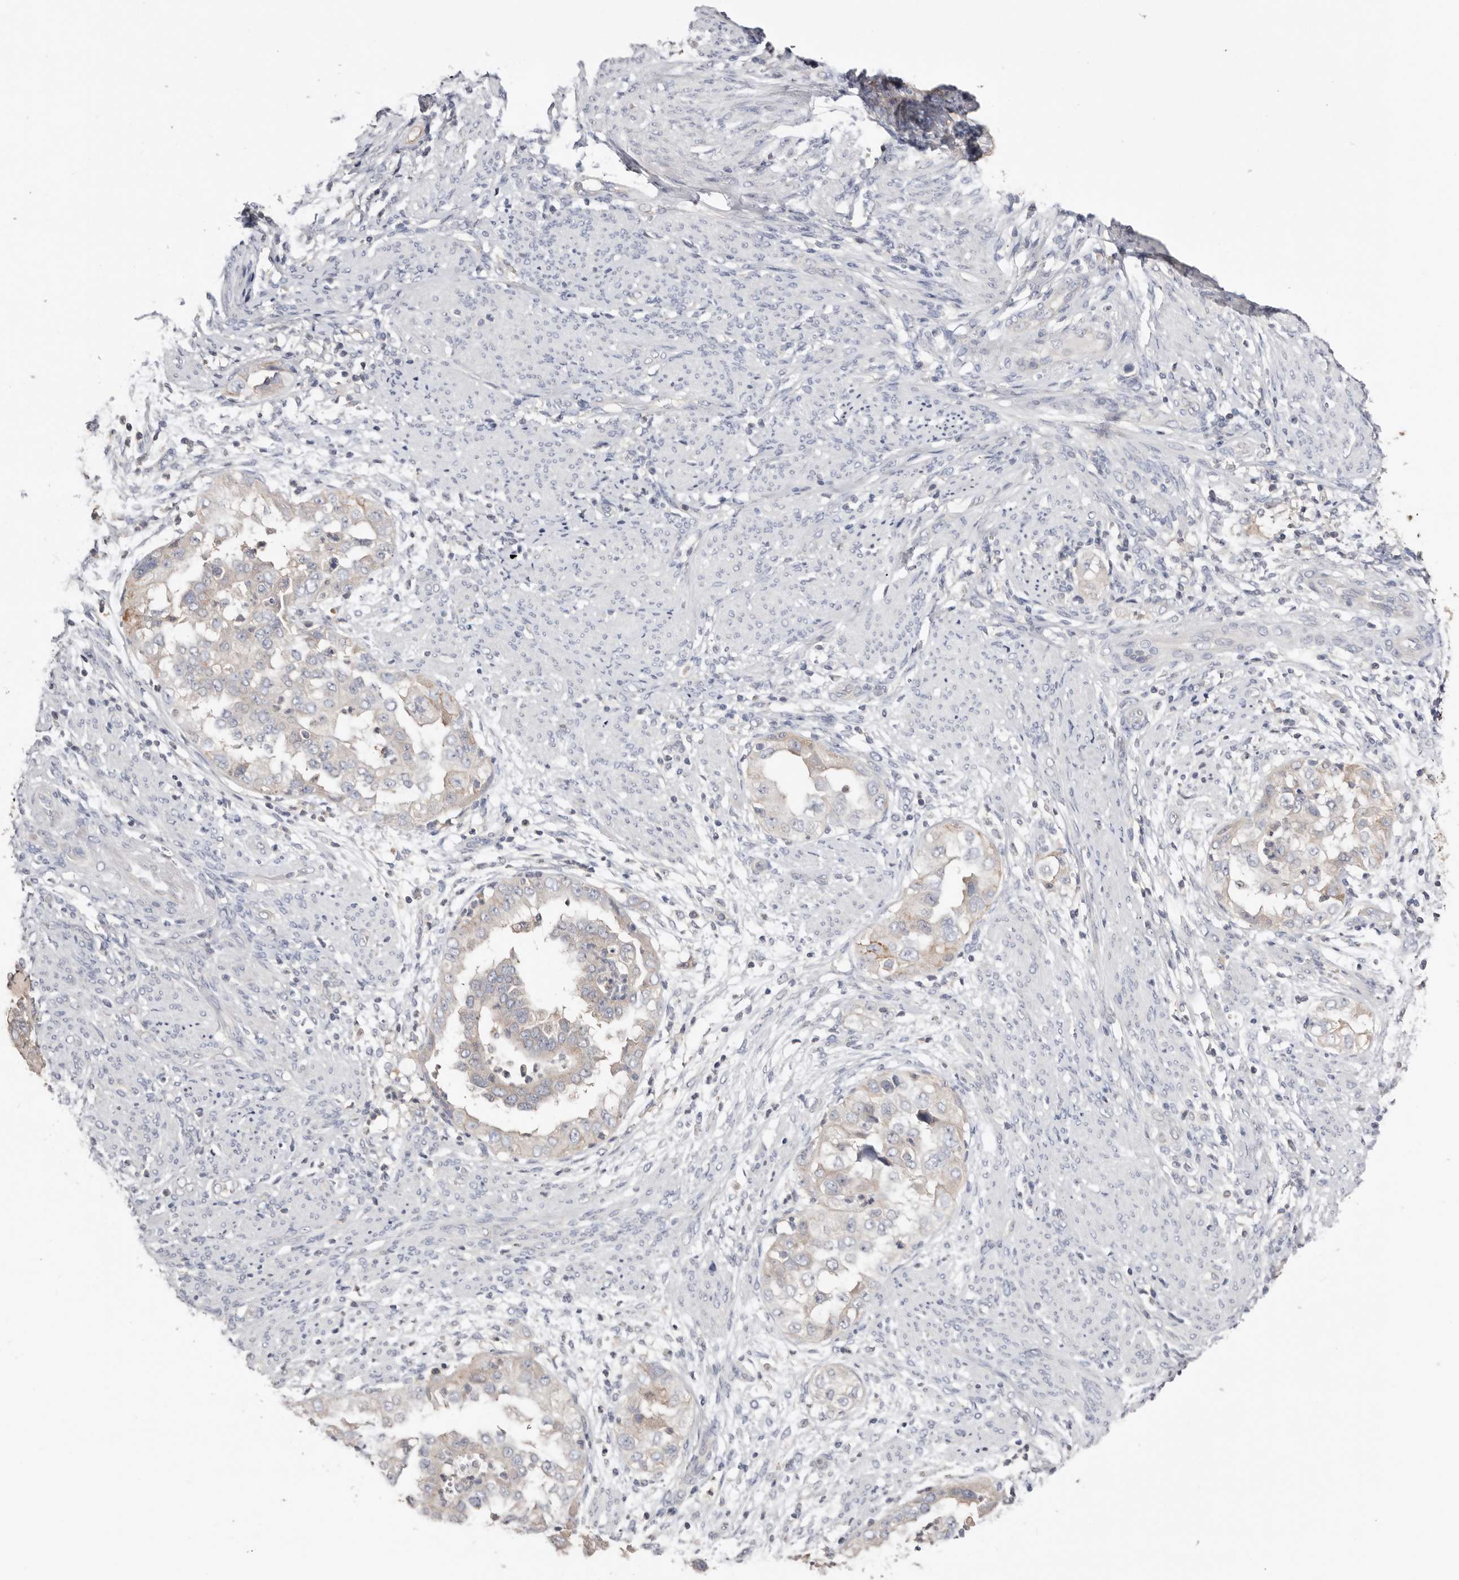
{"staining": {"intensity": "weak", "quantity": "<25%", "location": "cytoplasmic/membranous"}, "tissue": "endometrial cancer", "cell_type": "Tumor cells", "image_type": "cancer", "snomed": [{"axis": "morphology", "description": "Adenocarcinoma, NOS"}, {"axis": "topography", "description": "Endometrium"}], "caption": "The photomicrograph displays no staining of tumor cells in endometrial adenocarcinoma.", "gene": "S100A14", "patient": {"sex": "female", "age": 85}}